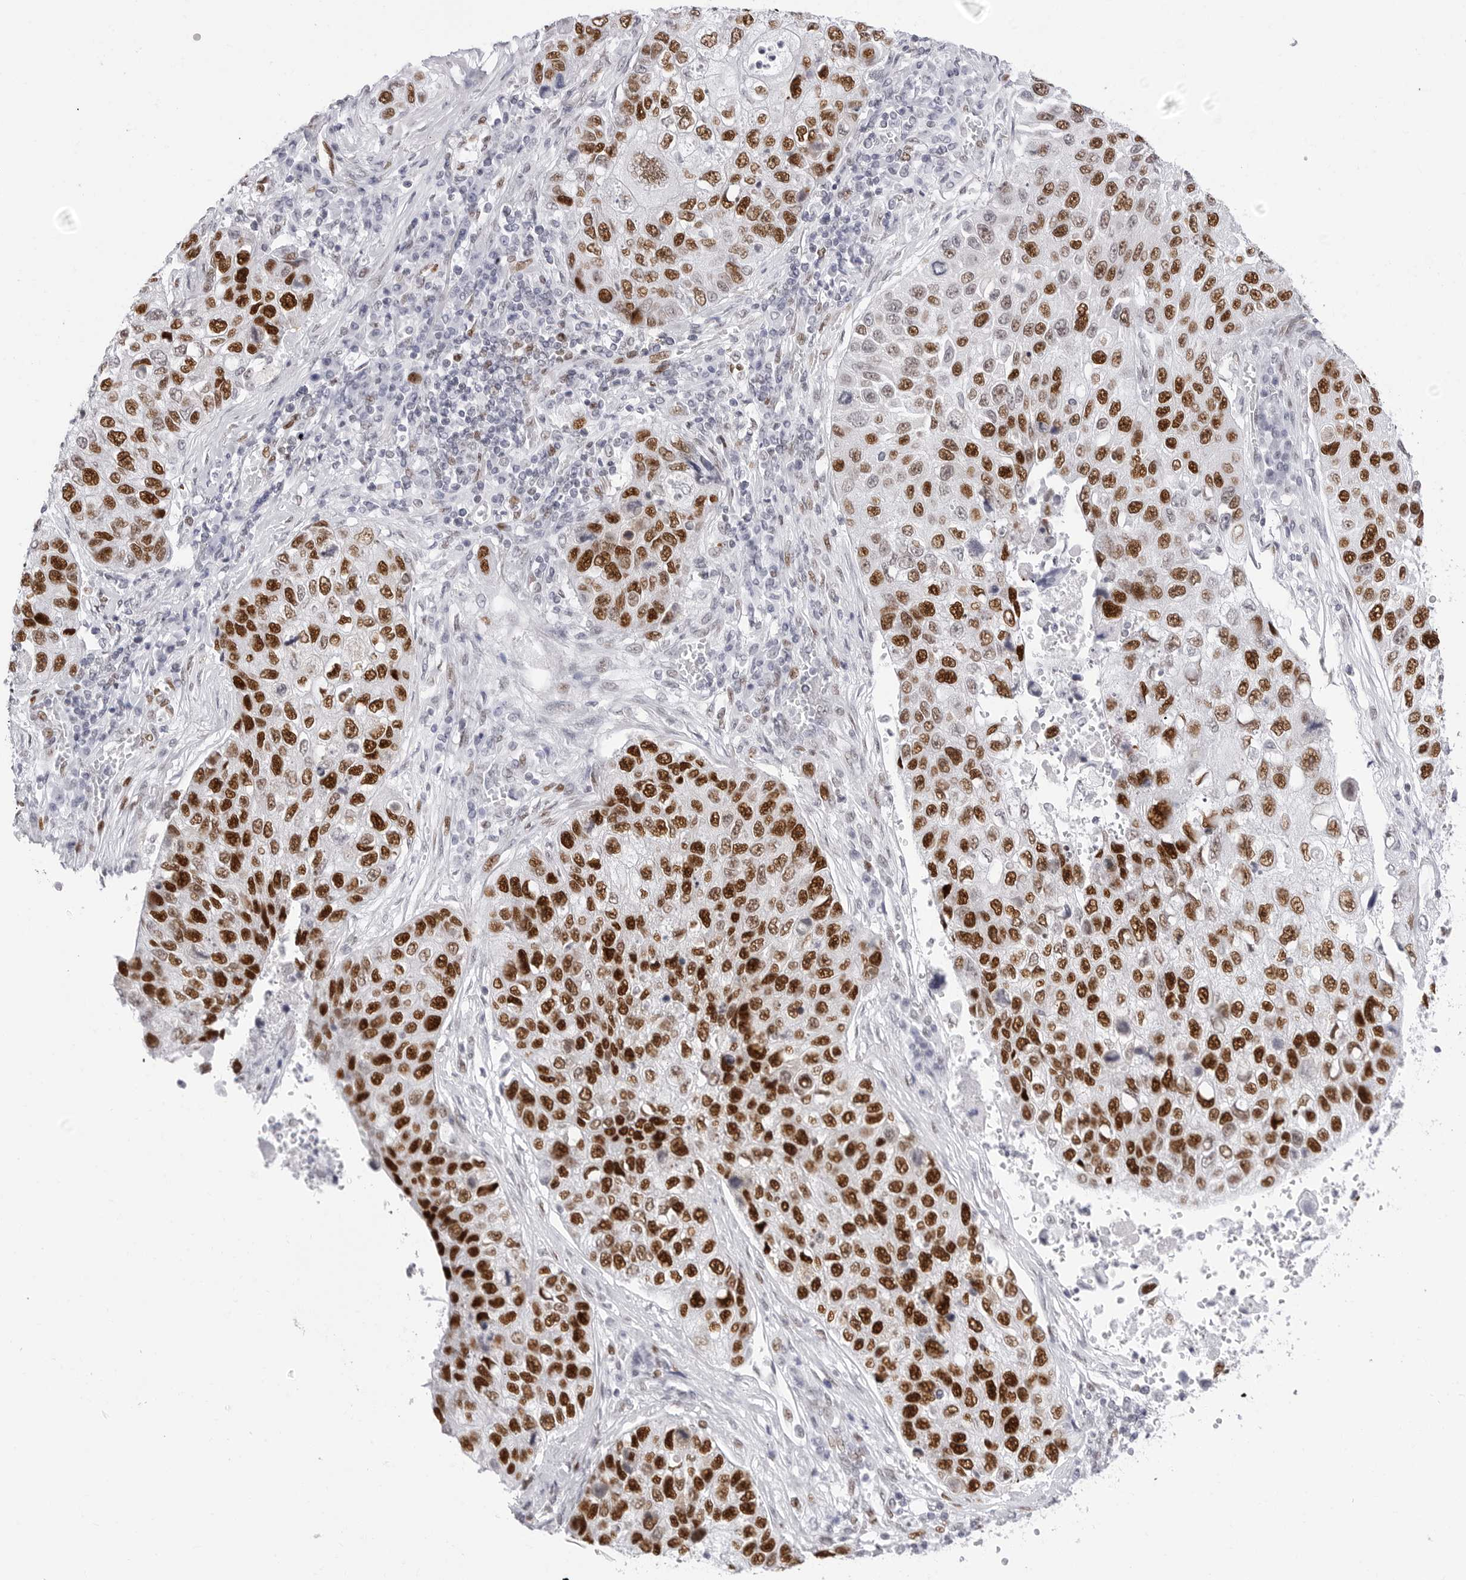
{"staining": {"intensity": "strong", "quantity": ">75%", "location": "nuclear"}, "tissue": "lung cancer", "cell_type": "Tumor cells", "image_type": "cancer", "snomed": [{"axis": "morphology", "description": "Squamous cell carcinoma, NOS"}, {"axis": "topography", "description": "Lung"}], "caption": "High-power microscopy captured an immunohistochemistry (IHC) photomicrograph of squamous cell carcinoma (lung), revealing strong nuclear expression in about >75% of tumor cells.", "gene": "NASP", "patient": {"sex": "male", "age": 61}}